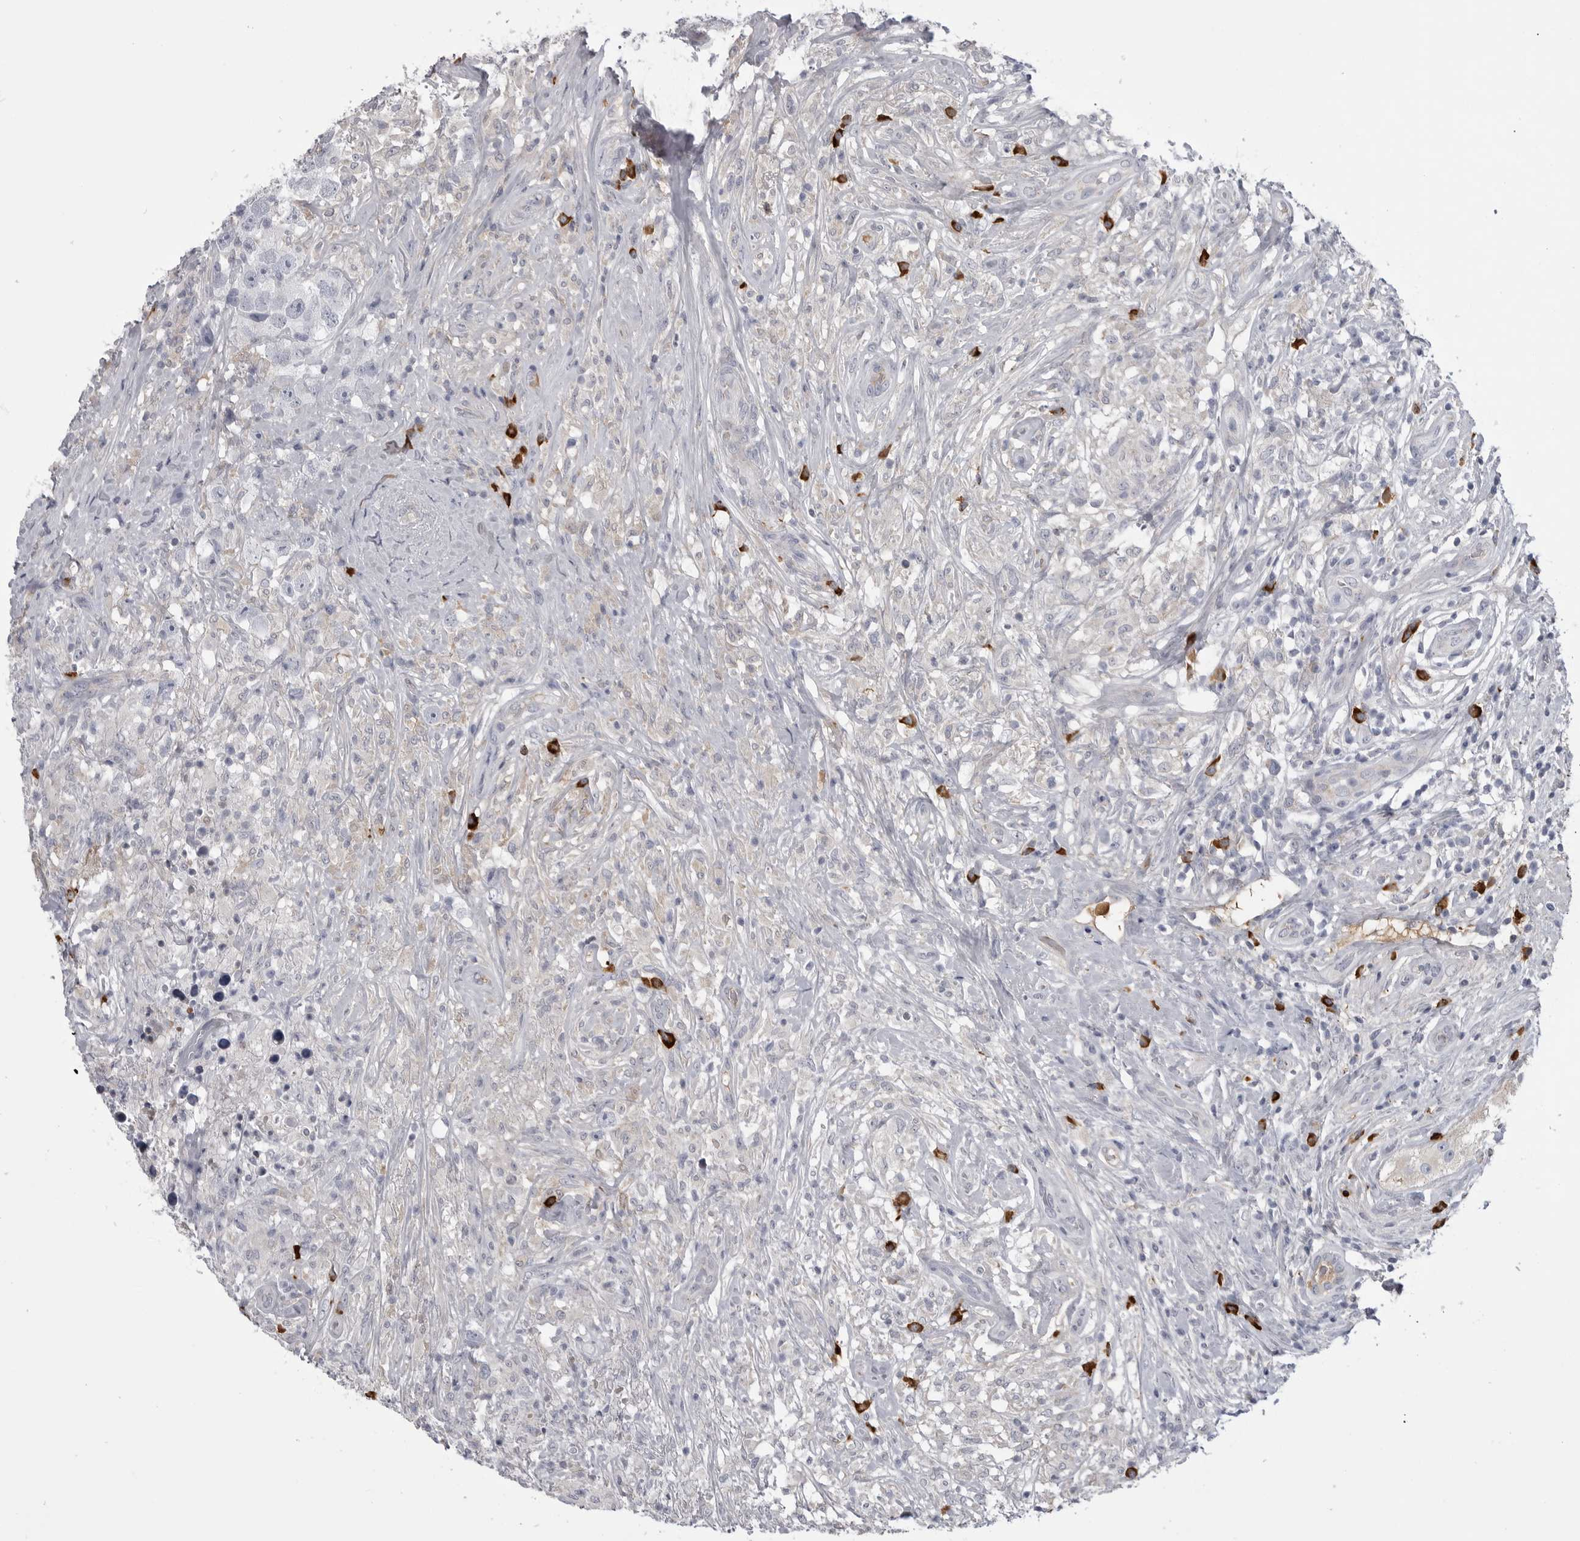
{"staining": {"intensity": "negative", "quantity": "none", "location": "none"}, "tissue": "testis cancer", "cell_type": "Tumor cells", "image_type": "cancer", "snomed": [{"axis": "morphology", "description": "Seminoma, NOS"}, {"axis": "topography", "description": "Testis"}], "caption": "Immunohistochemistry histopathology image of human testis seminoma stained for a protein (brown), which shows no staining in tumor cells.", "gene": "FKBP2", "patient": {"sex": "male", "age": 49}}